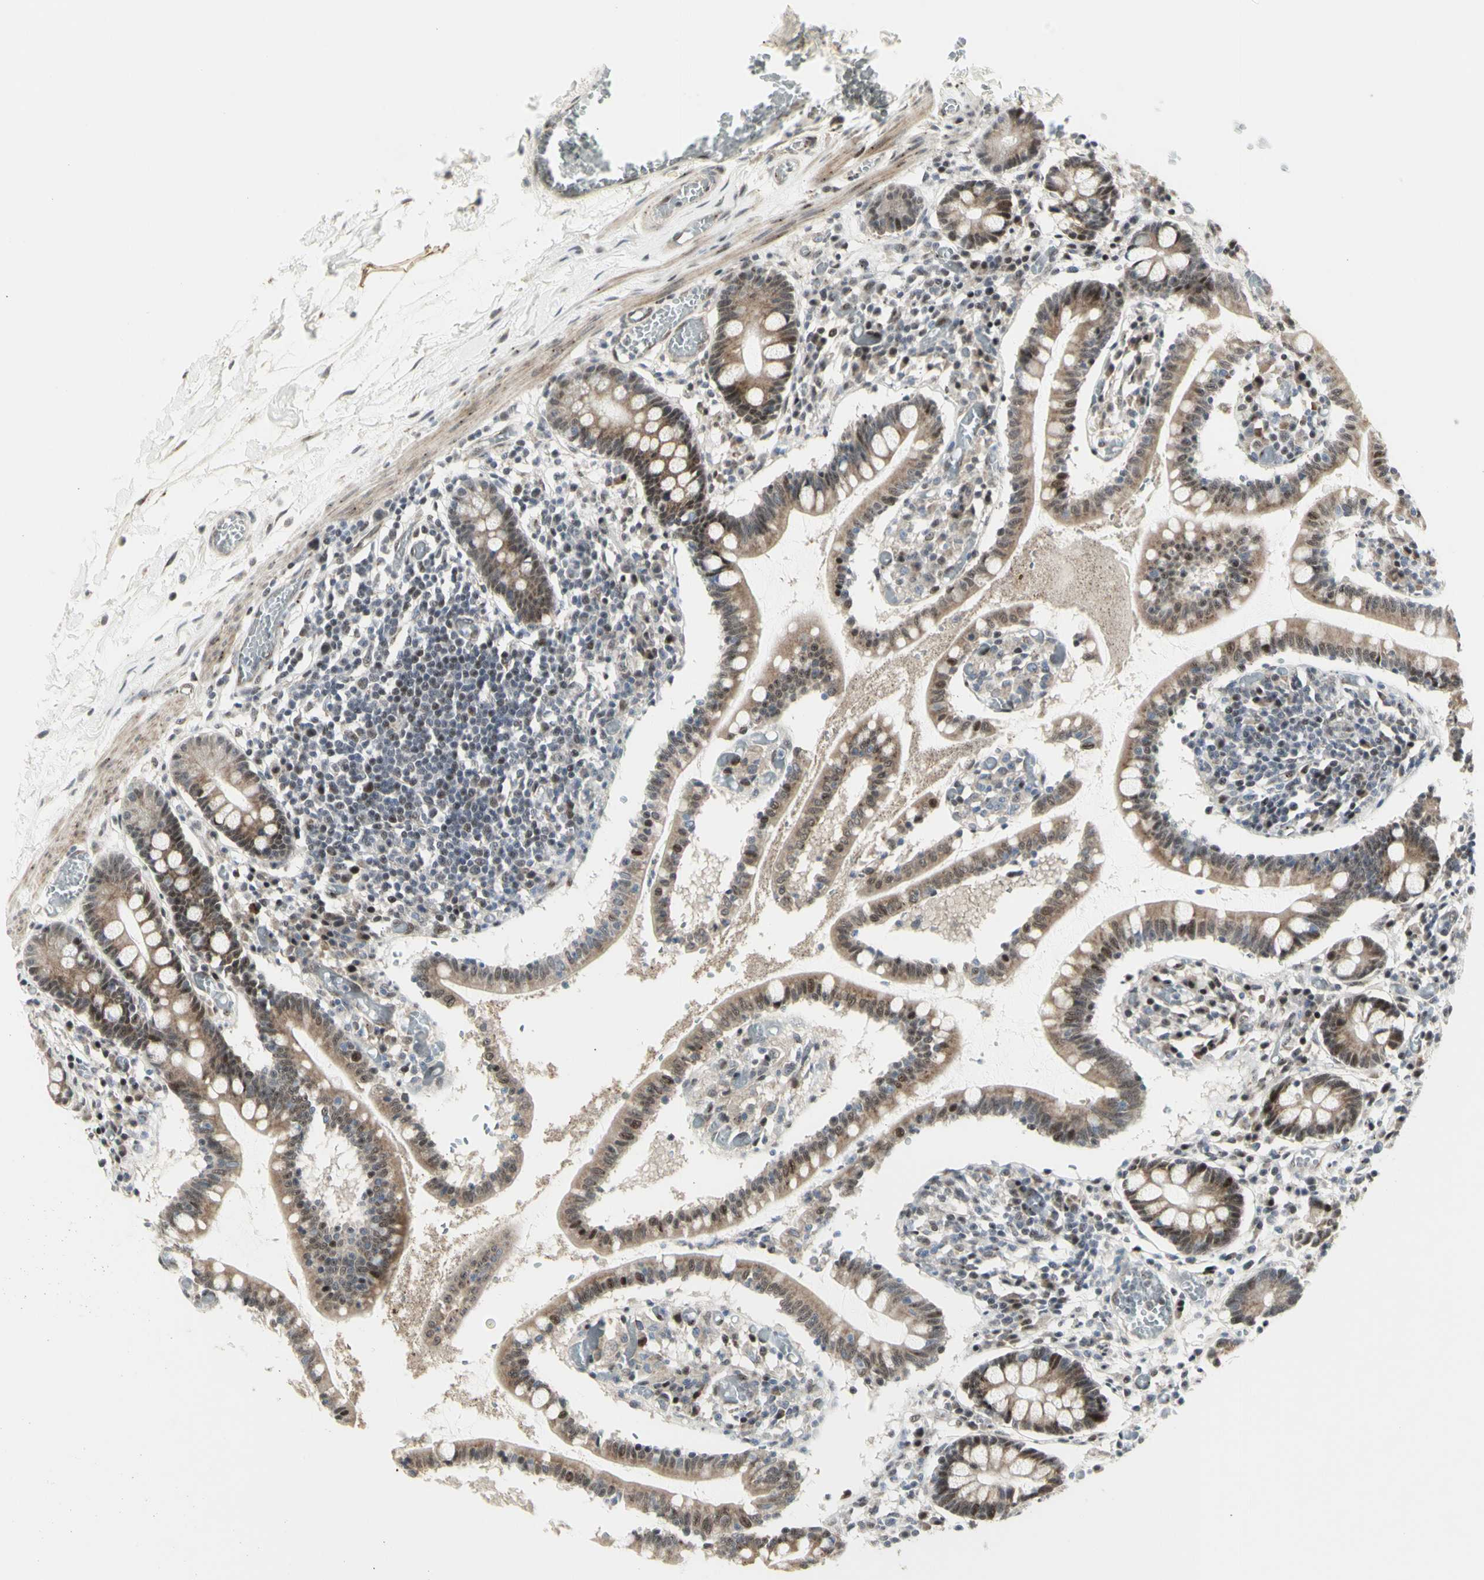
{"staining": {"intensity": "moderate", "quantity": ">75%", "location": "cytoplasmic/membranous,nuclear"}, "tissue": "small intestine", "cell_type": "Glandular cells", "image_type": "normal", "snomed": [{"axis": "morphology", "description": "Normal tissue, NOS"}, {"axis": "topography", "description": "Small intestine"}], "caption": "Immunohistochemistry staining of normal small intestine, which reveals medium levels of moderate cytoplasmic/membranous,nuclear expression in about >75% of glandular cells indicating moderate cytoplasmic/membranous,nuclear protein staining. The staining was performed using DAB (brown) for protein detection and nuclei were counterstained in hematoxylin (blue).", "gene": "DHRS7B", "patient": {"sex": "female", "age": 61}}